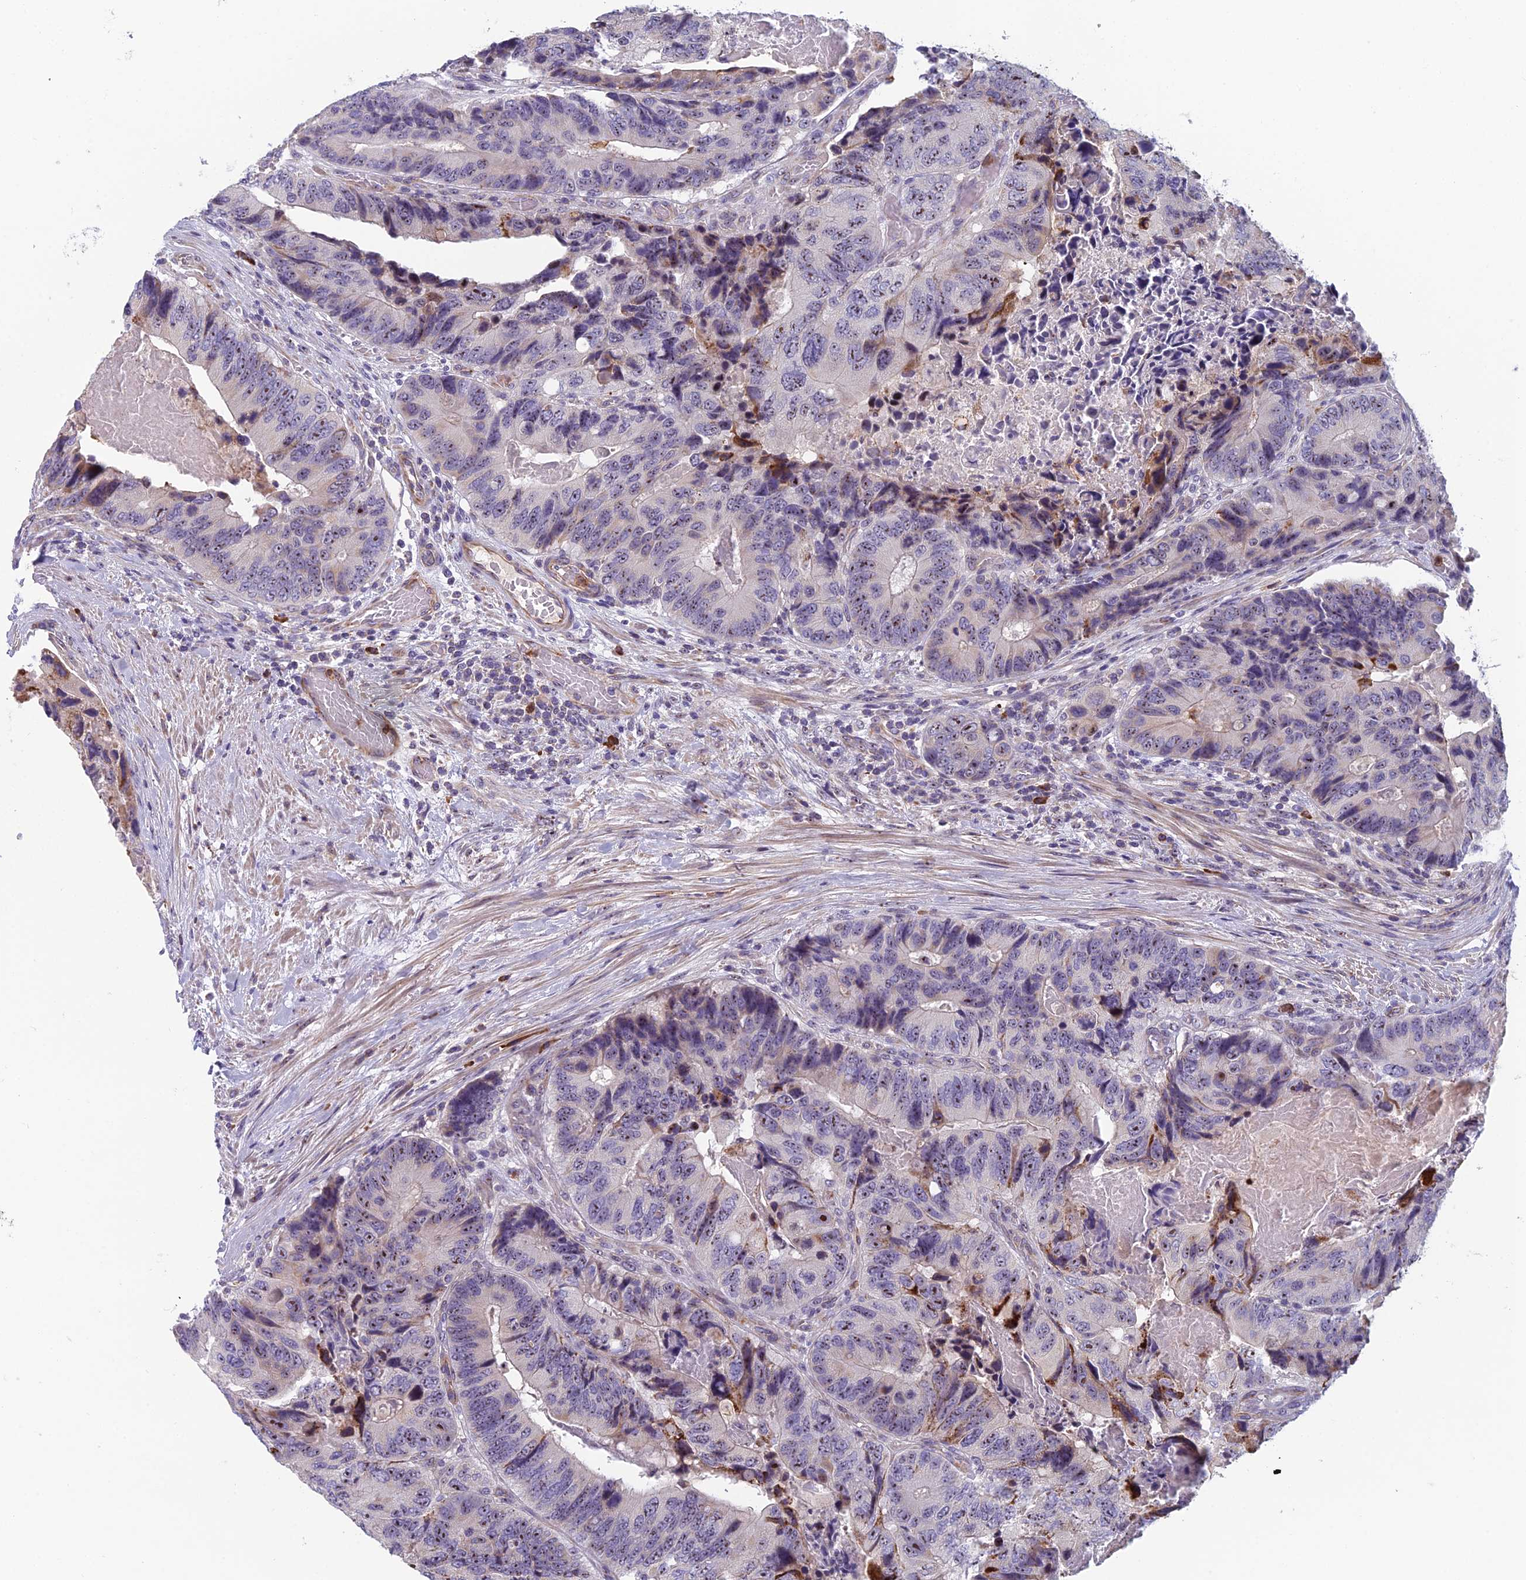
{"staining": {"intensity": "moderate", "quantity": "<25%", "location": "nuclear"}, "tissue": "colorectal cancer", "cell_type": "Tumor cells", "image_type": "cancer", "snomed": [{"axis": "morphology", "description": "Adenocarcinoma, NOS"}, {"axis": "topography", "description": "Colon"}], "caption": "Immunohistochemical staining of human adenocarcinoma (colorectal) reveals low levels of moderate nuclear positivity in about <25% of tumor cells.", "gene": "NOC2L", "patient": {"sex": "male", "age": 84}}